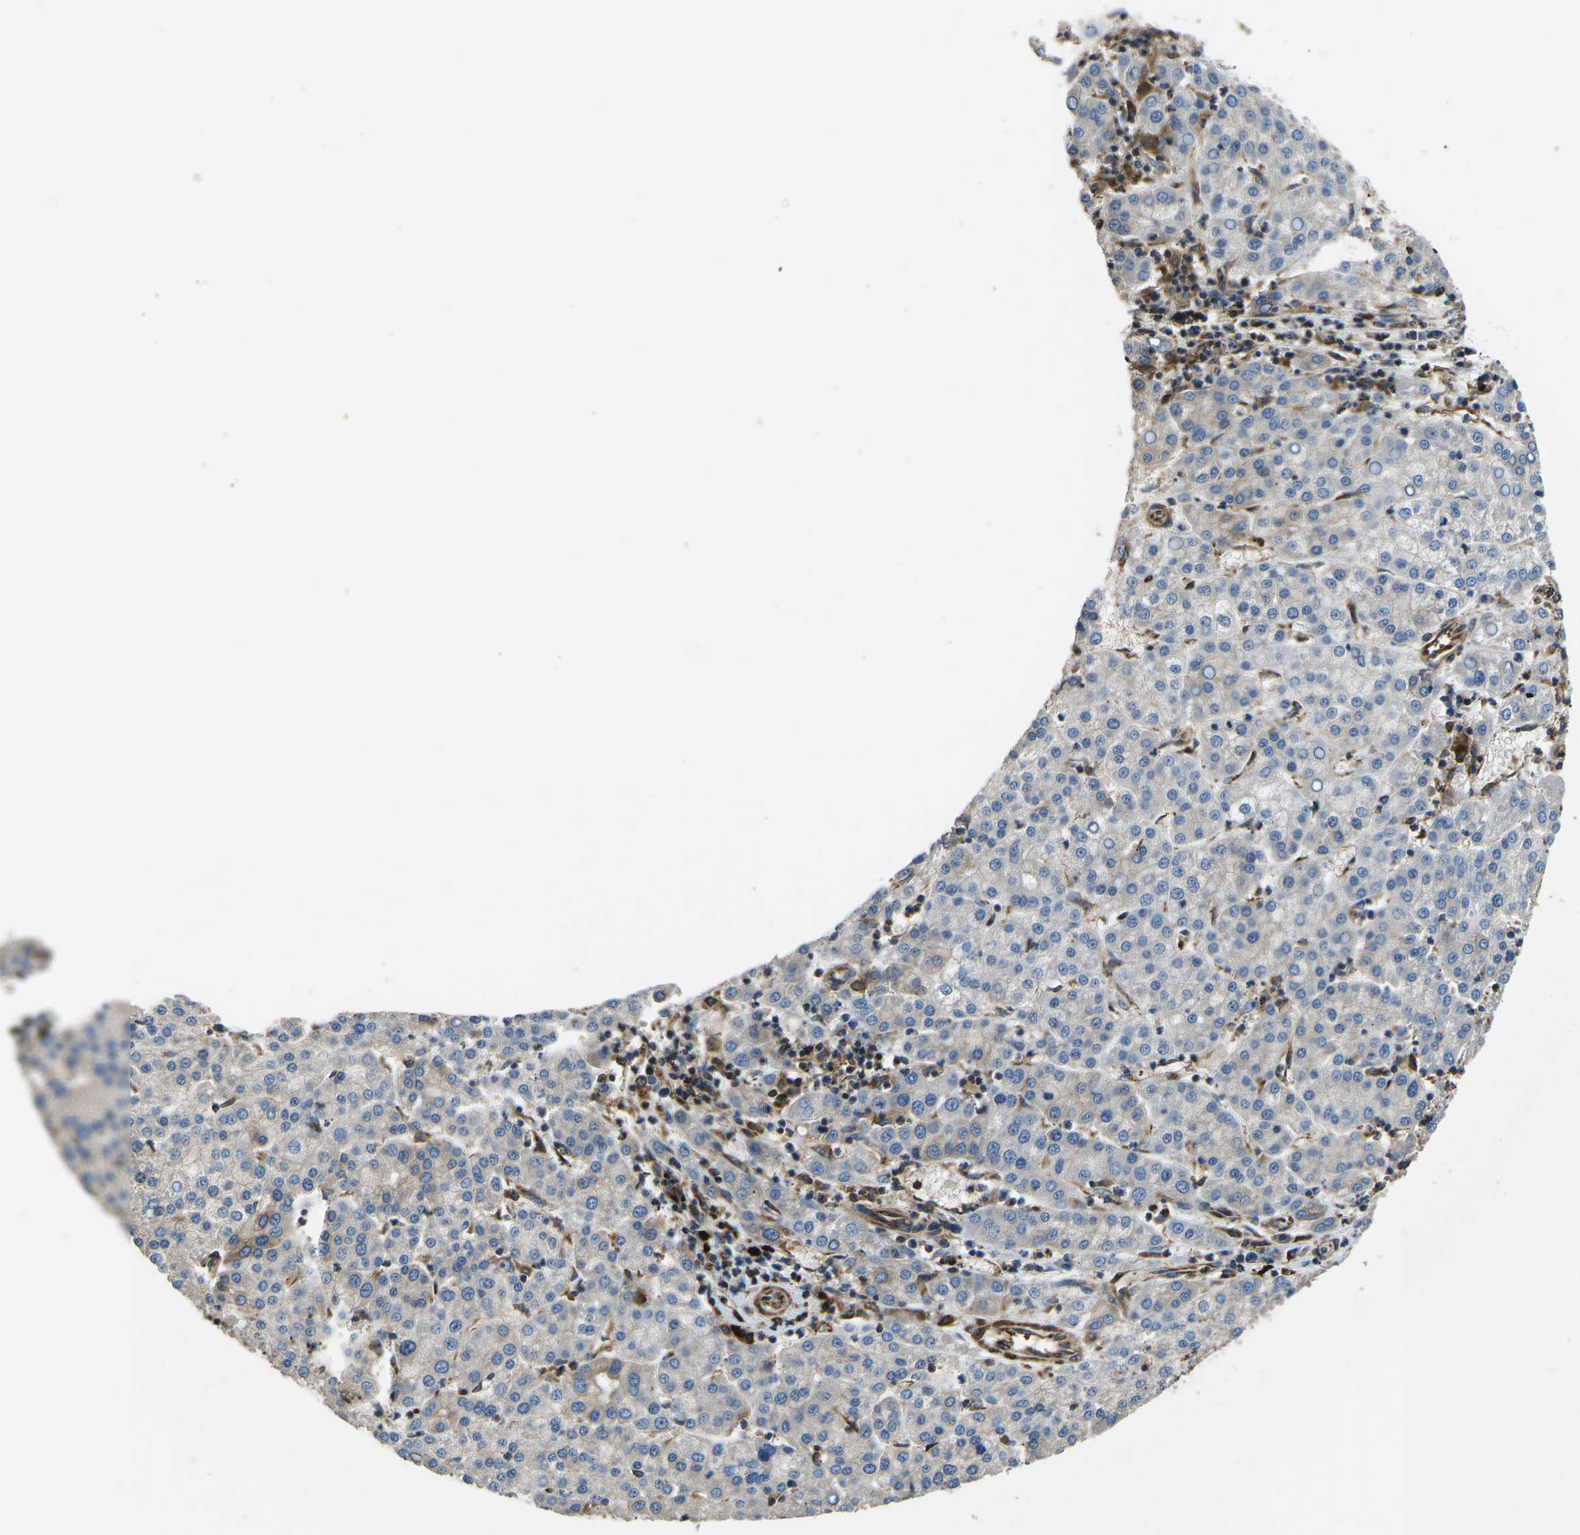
{"staining": {"intensity": "weak", "quantity": "25%-75%", "location": "cytoplasmic/membranous"}, "tissue": "liver cancer", "cell_type": "Tumor cells", "image_type": "cancer", "snomed": [{"axis": "morphology", "description": "Carcinoma, Hepatocellular, NOS"}, {"axis": "topography", "description": "Liver"}], "caption": "Protein staining demonstrates weak cytoplasmic/membranous staining in approximately 25%-75% of tumor cells in liver cancer (hepatocellular carcinoma).", "gene": "KCNJ15", "patient": {"sex": "female", "age": 58}}